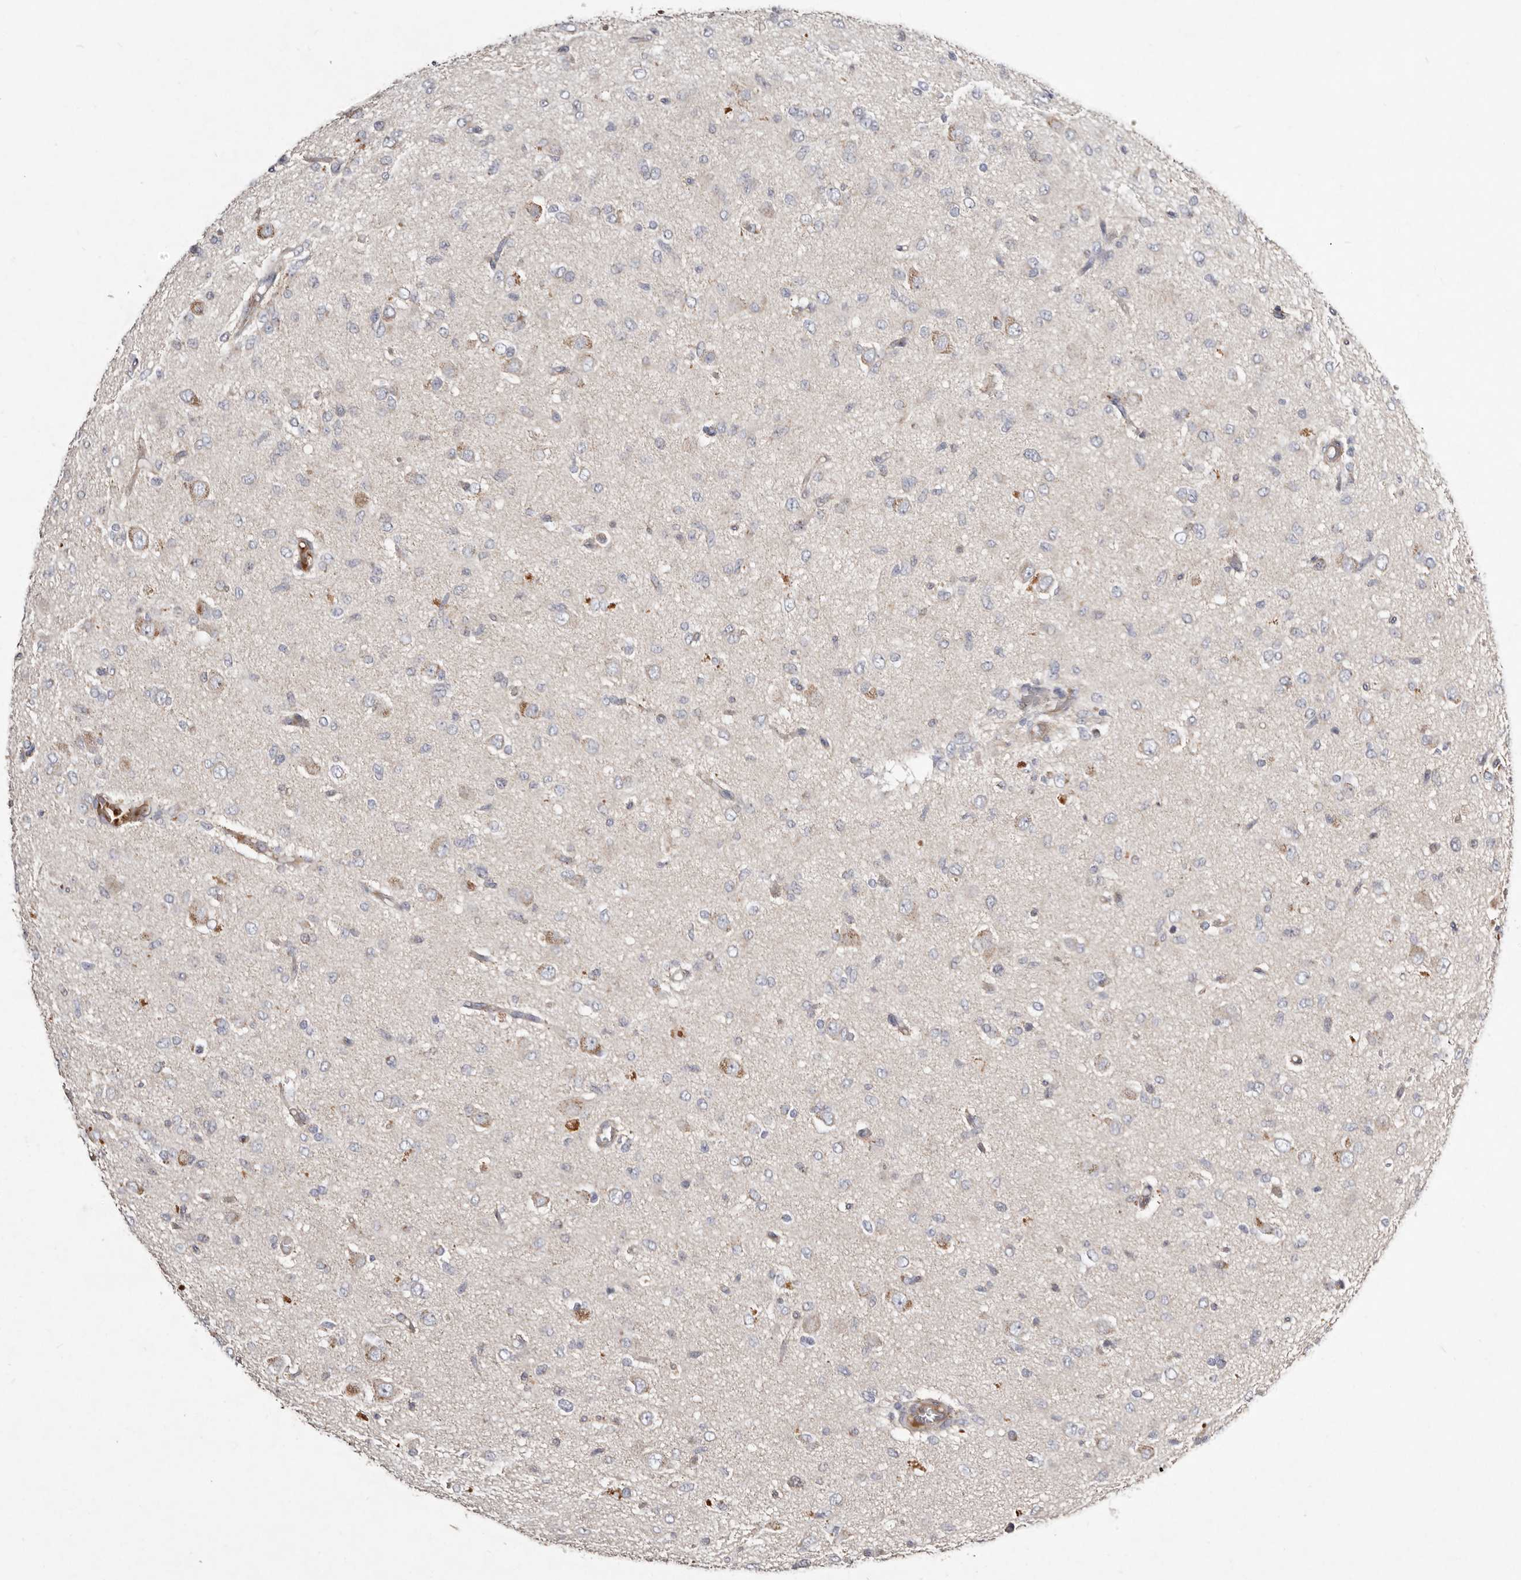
{"staining": {"intensity": "negative", "quantity": "none", "location": "none"}, "tissue": "glioma", "cell_type": "Tumor cells", "image_type": "cancer", "snomed": [{"axis": "morphology", "description": "Glioma, malignant, High grade"}, {"axis": "topography", "description": "Brain"}], "caption": "The histopathology image exhibits no staining of tumor cells in high-grade glioma (malignant).", "gene": "SLC25A20", "patient": {"sex": "female", "age": 59}}